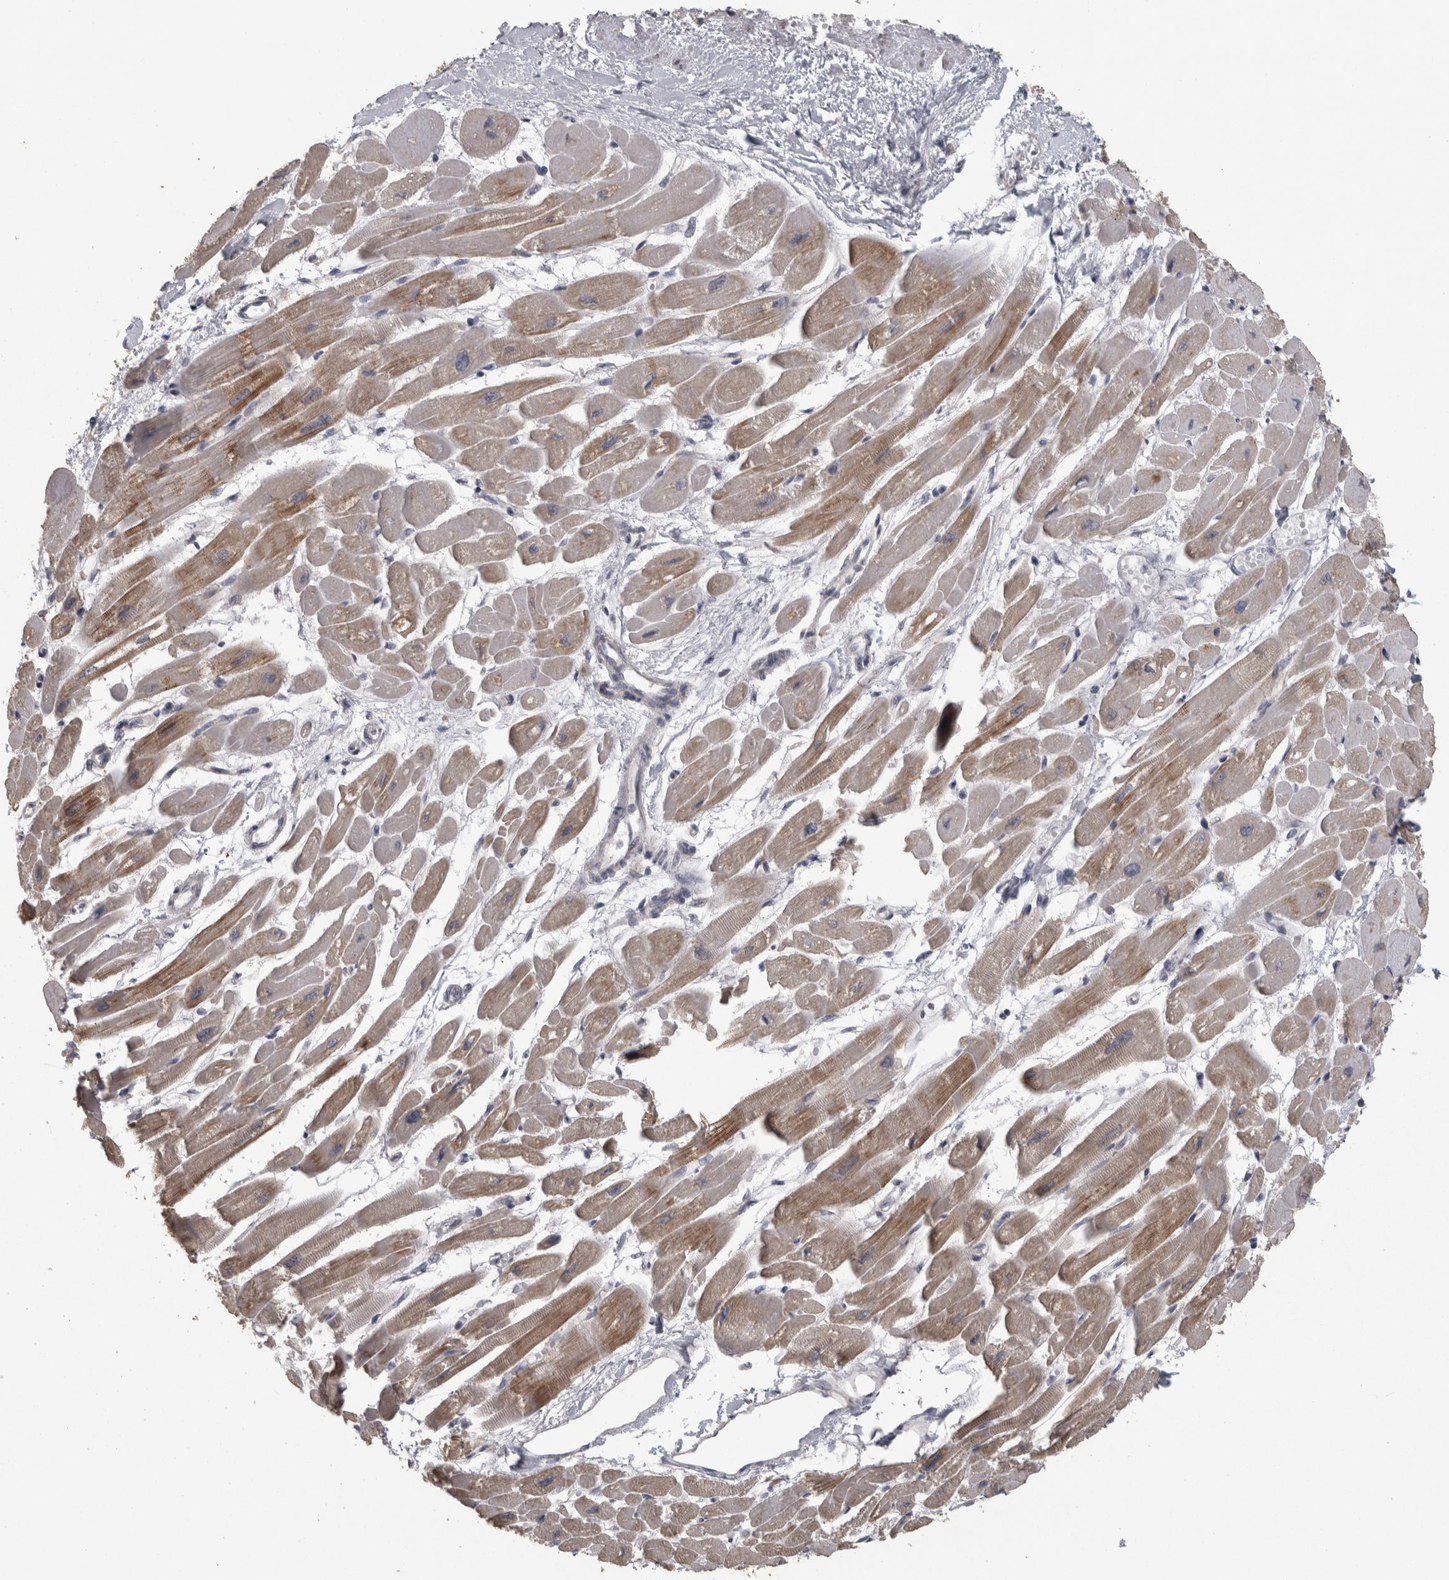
{"staining": {"intensity": "moderate", "quantity": ">75%", "location": "cytoplasmic/membranous"}, "tissue": "heart muscle", "cell_type": "Cardiomyocytes", "image_type": "normal", "snomed": [{"axis": "morphology", "description": "Normal tissue, NOS"}, {"axis": "topography", "description": "Heart"}], "caption": "The micrograph reveals a brown stain indicating the presence of a protein in the cytoplasmic/membranous of cardiomyocytes in heart muscle. Using DAB (3,3'-diaminobenzidine) (brown) and hematoxylin (blue) stains, captured at high magnification using brightfield microscopy.", "gene": "RAB29", "patient": {"sex": "female", "age": 54}}